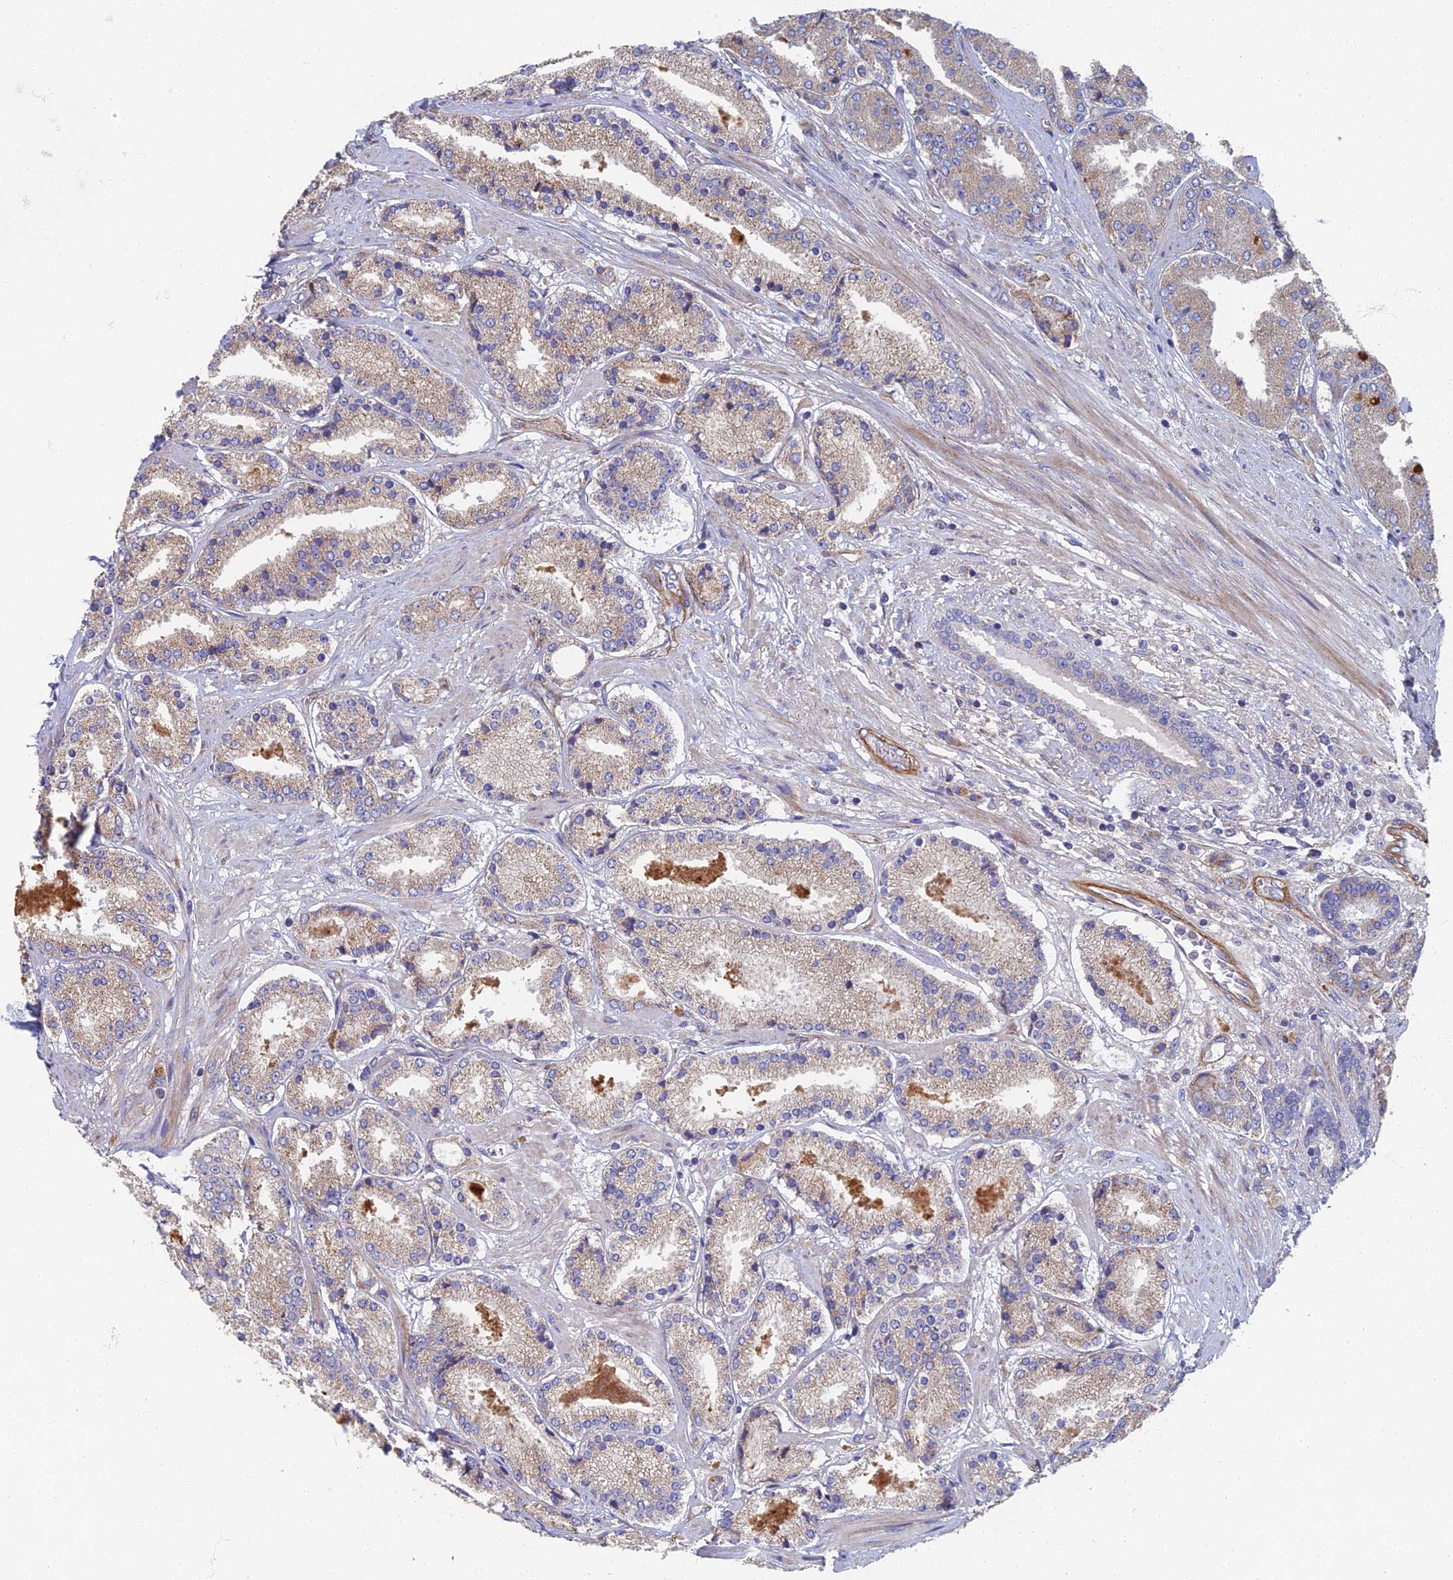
{"staining": {"intensity": "weak", "quantity": "<25%", "location": "cytoplasmic/membranous"}, "tissue": "prostate cancer", "cell_type": "Tumor cells", "image_type": "cancer", "snomed": [{"axis": "morphology", "description": "Adenocarcinoma, High grade"}, {"axis": "topography", "description": "Prostate"}], "caption": "Immunohistochemistry of human prostate cancer demonstrates no positivity in tumor cells.", "gene": "RNASEK", "patient": {"sex": "male", "age": 63}}